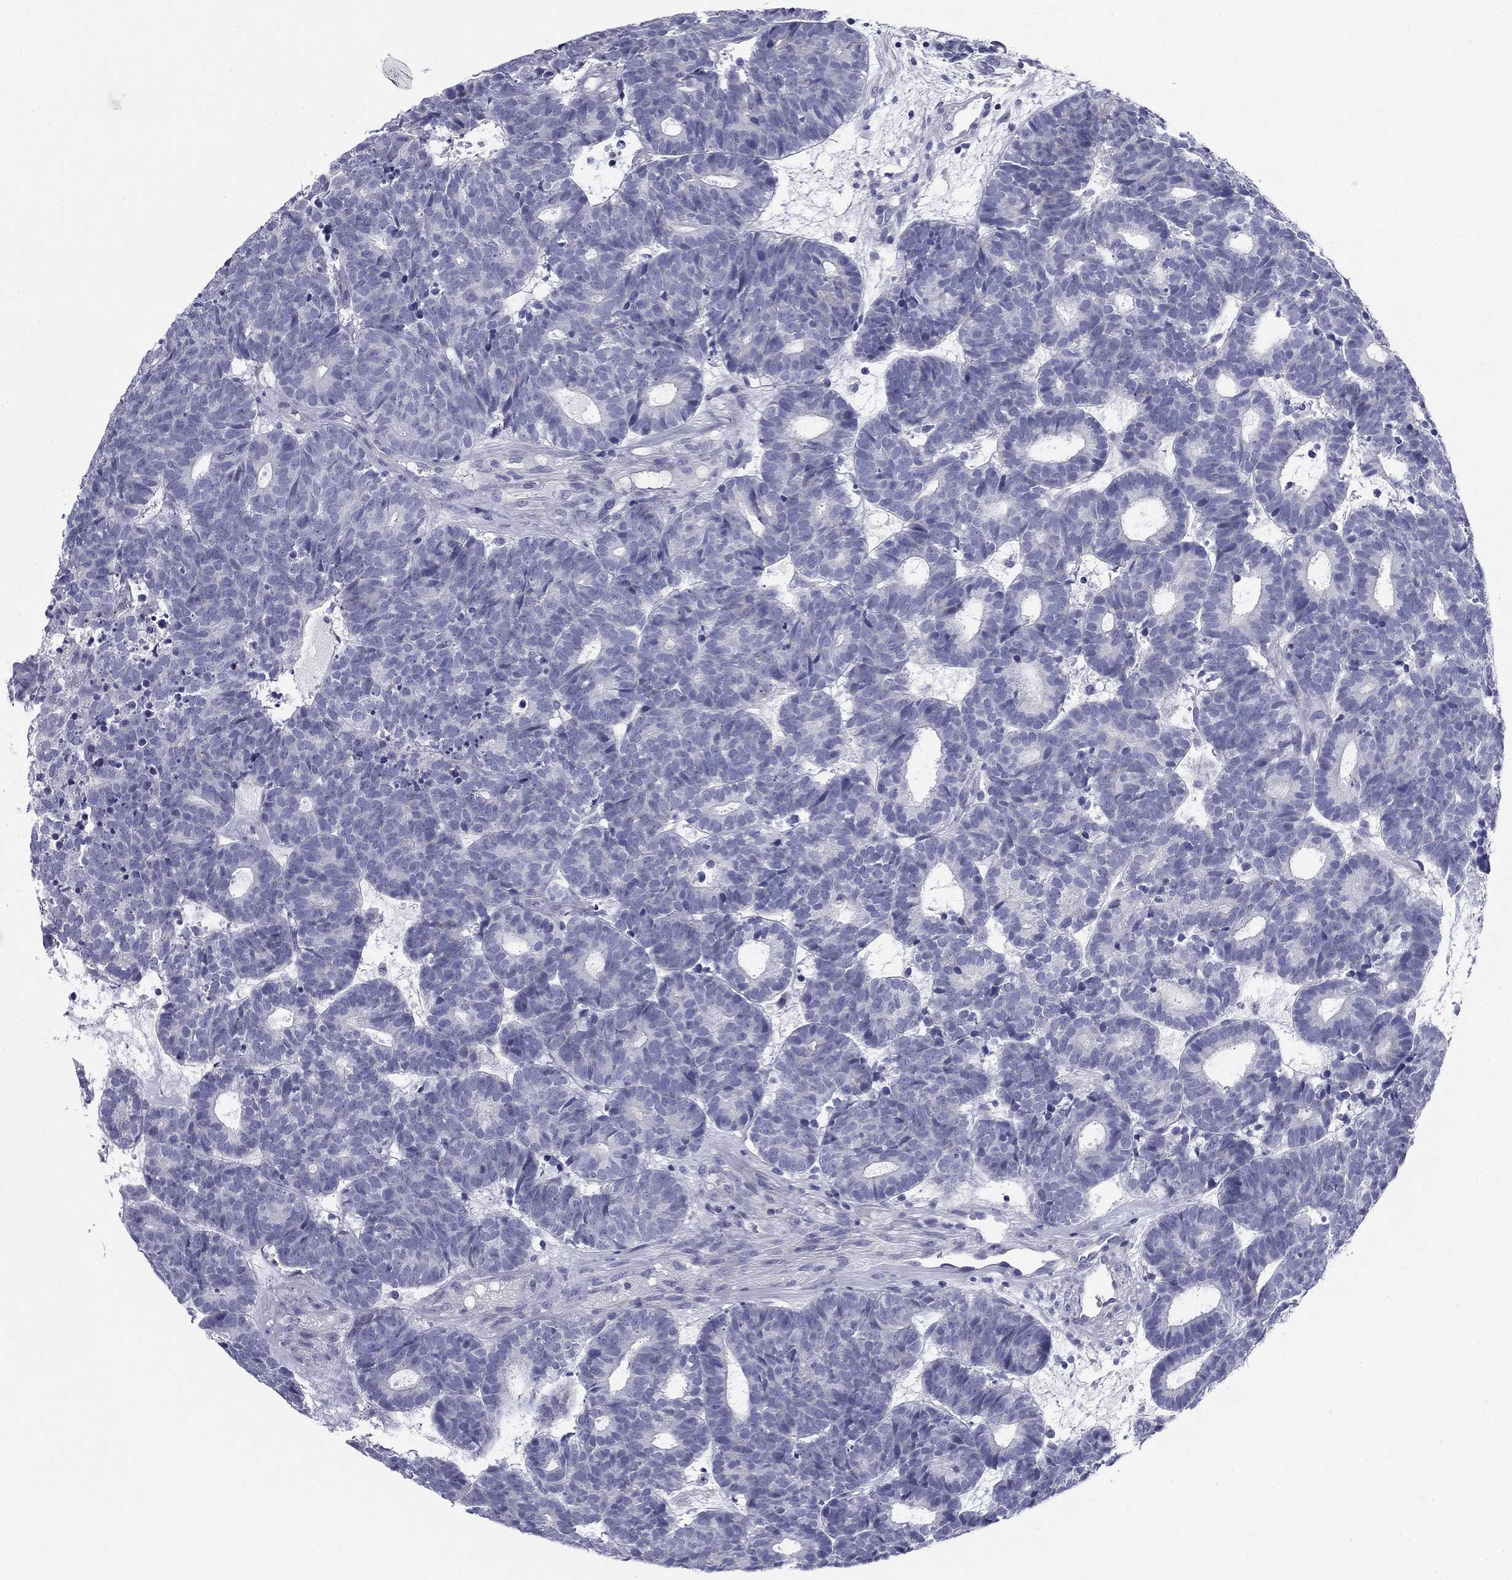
{"staining": {"intensity": "negative", "quantity": "none", "location": "none"}, "tissue": "head and neck cancer", "cell_type": "Tumor cells", "image_type": "cancer", "snomed": [{"axis": "morphology", "description": "Adenocarcinoma, NOS"}, {"axis": "topography", "description": "Head-Neck"}], "caption": "There is no significant positivity in tumor cells of adenocarcinoma (head and neck).", "gene": "ZP2", "patient": {"sex": "female", "age": 81}}